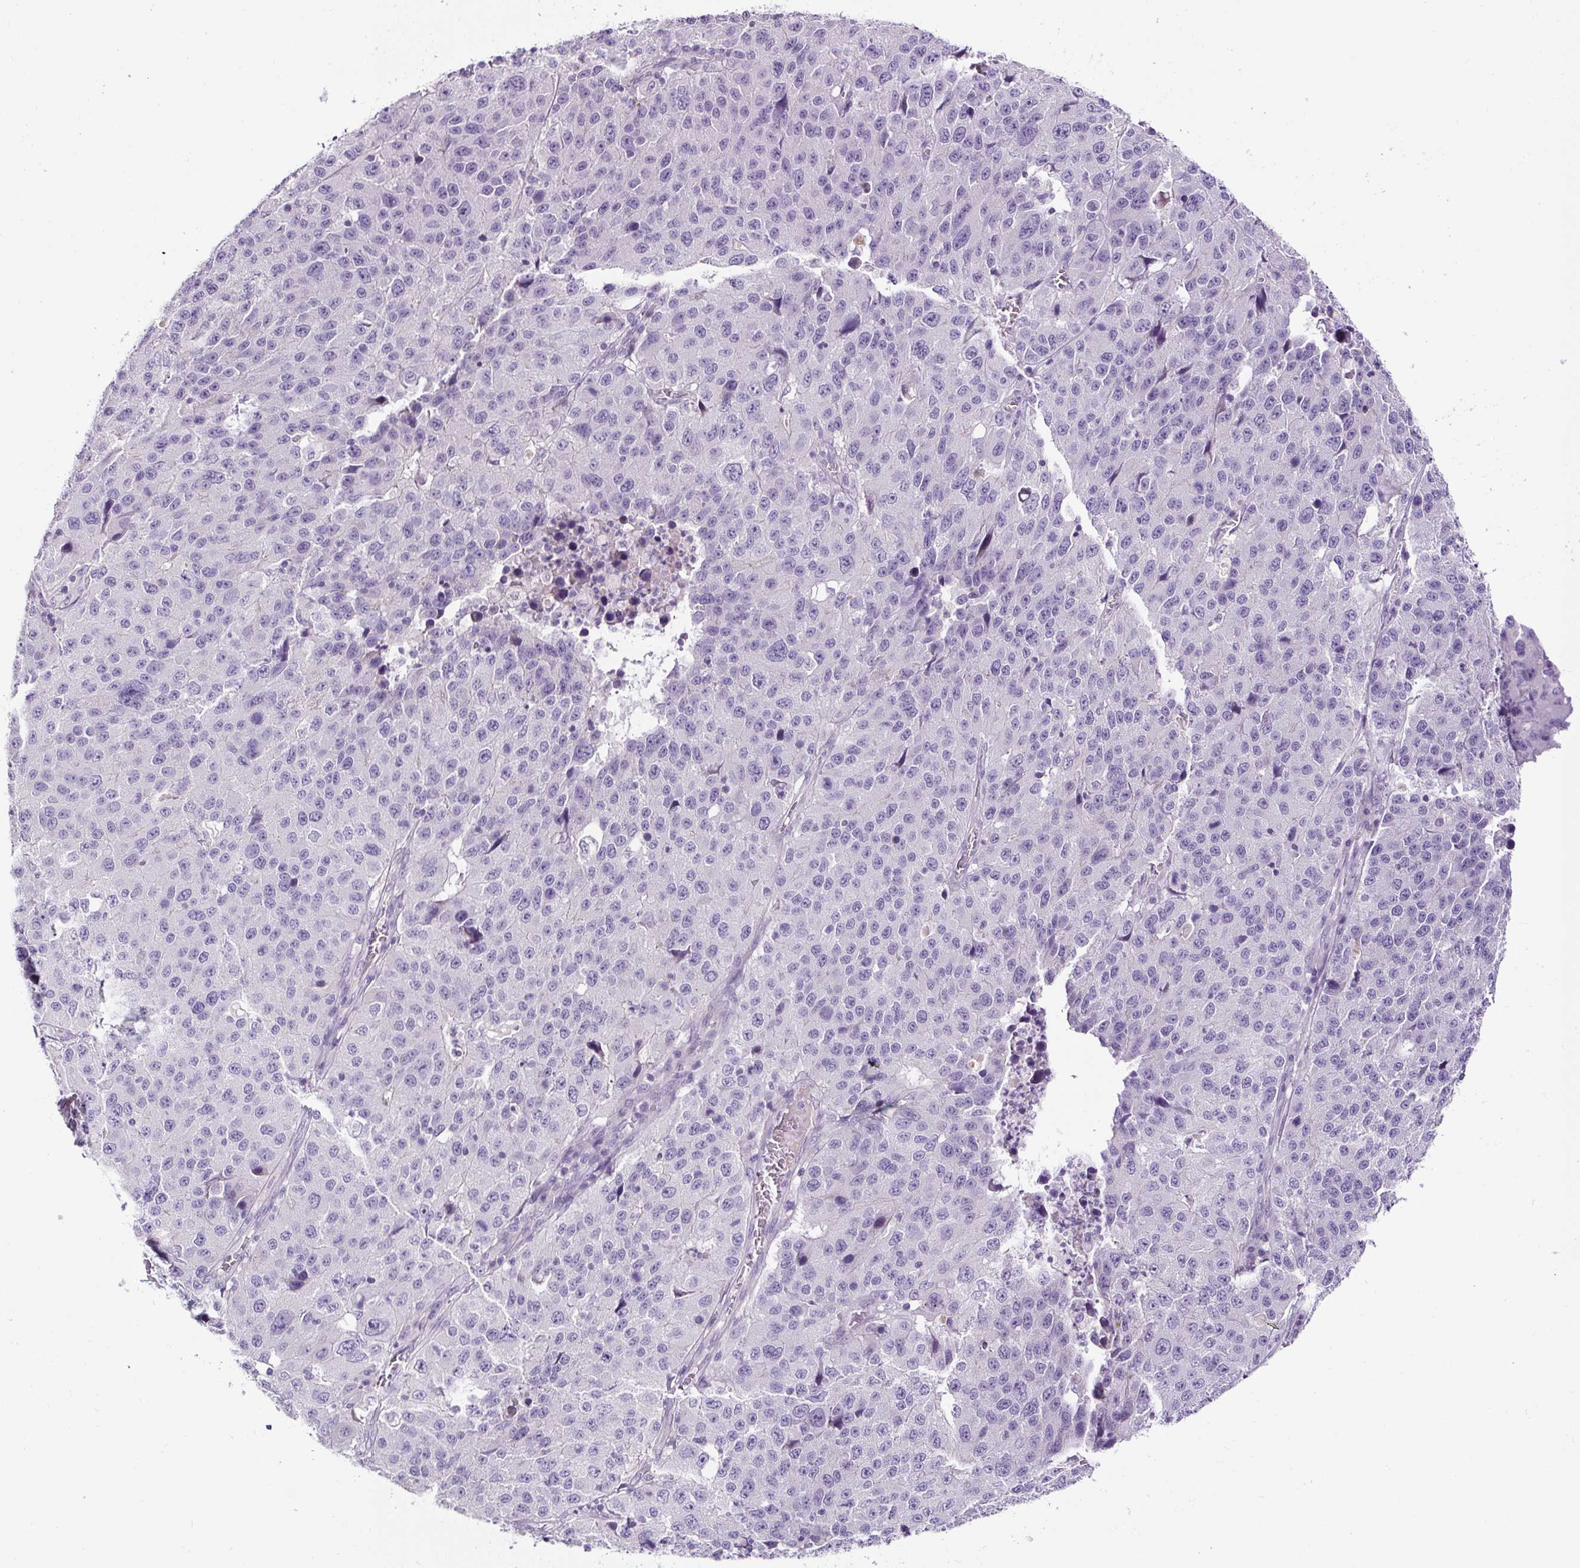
{"staining": {"intensity": "negative", "quantity": "none", "location": "none"}, "tissue": "stomach cancer", "cell_type": "Tumor cells", "image_type": "cancer", "snomed": [{"axis": "morphology", "description": "Adenocarcinoma, NOS"}, {"axis": "topography", "description": "Stomach"}], "caption": "Stomach cancer was stained to show a protein in brown. There is no significant staining in tumor cells.", "gene": "OR14A2", "patient": {"sex": "male", "age": 71}}